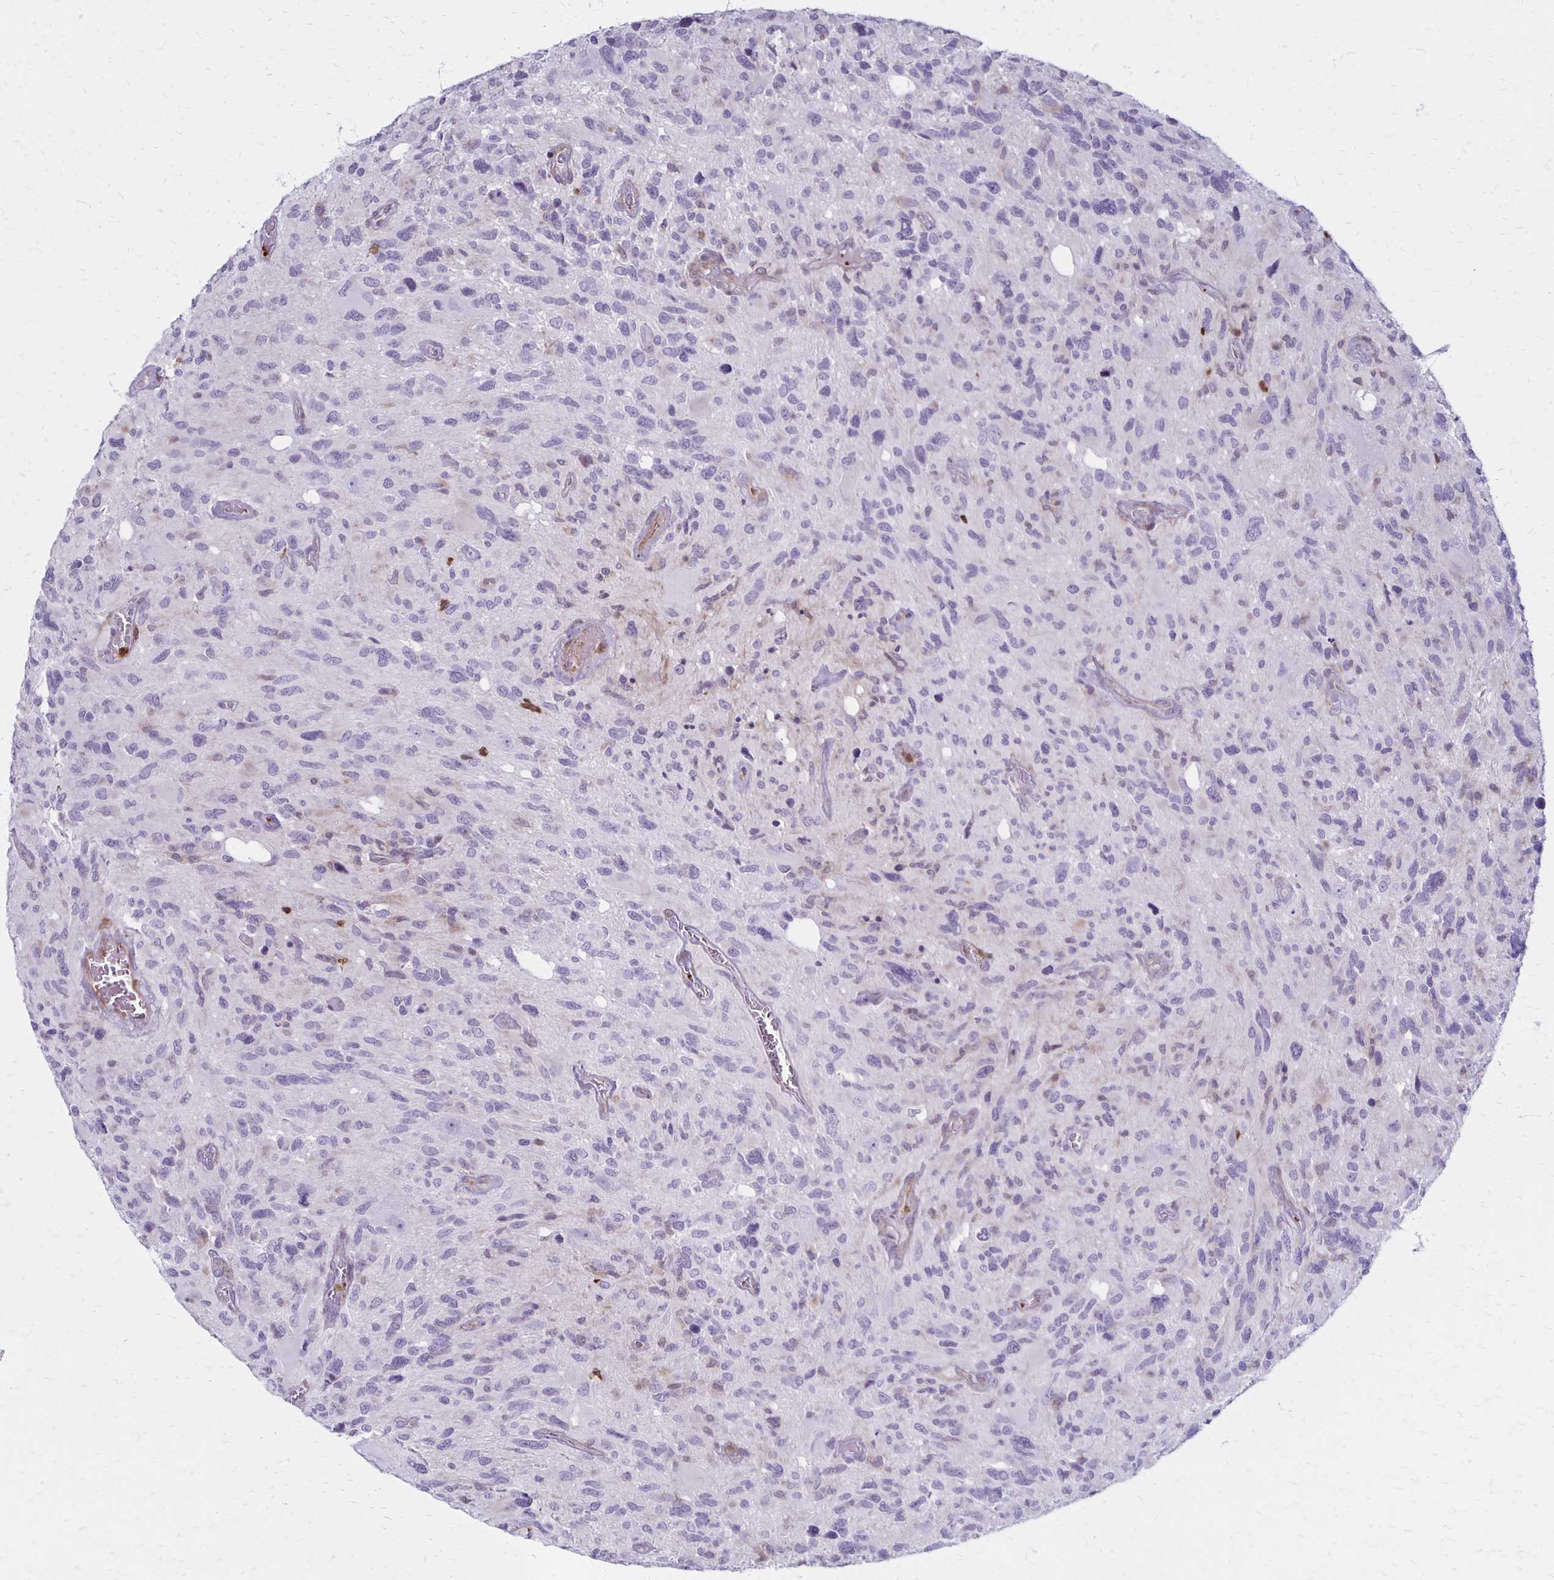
{"staining": {"intensity": "negative", "quantity": "none", "location": "none"}, "tissue": "glioma", "cell_type": "Tumor cells", "image_type": "cancer", "snomed": [{"axis": "morphology", "description": "Glioma, malignant, High grade"}, {"axis": "topography", "description": "Brain"}], "caption": "High magnification brightfield microscopy of malignant glioma (high-grade) stained with DAB (brown) and counterstained with hematoxylin (blue): tumor cells show no significant positivity.", "gene": "CCL21", "patient": {"sex": "male", "age": 49}}